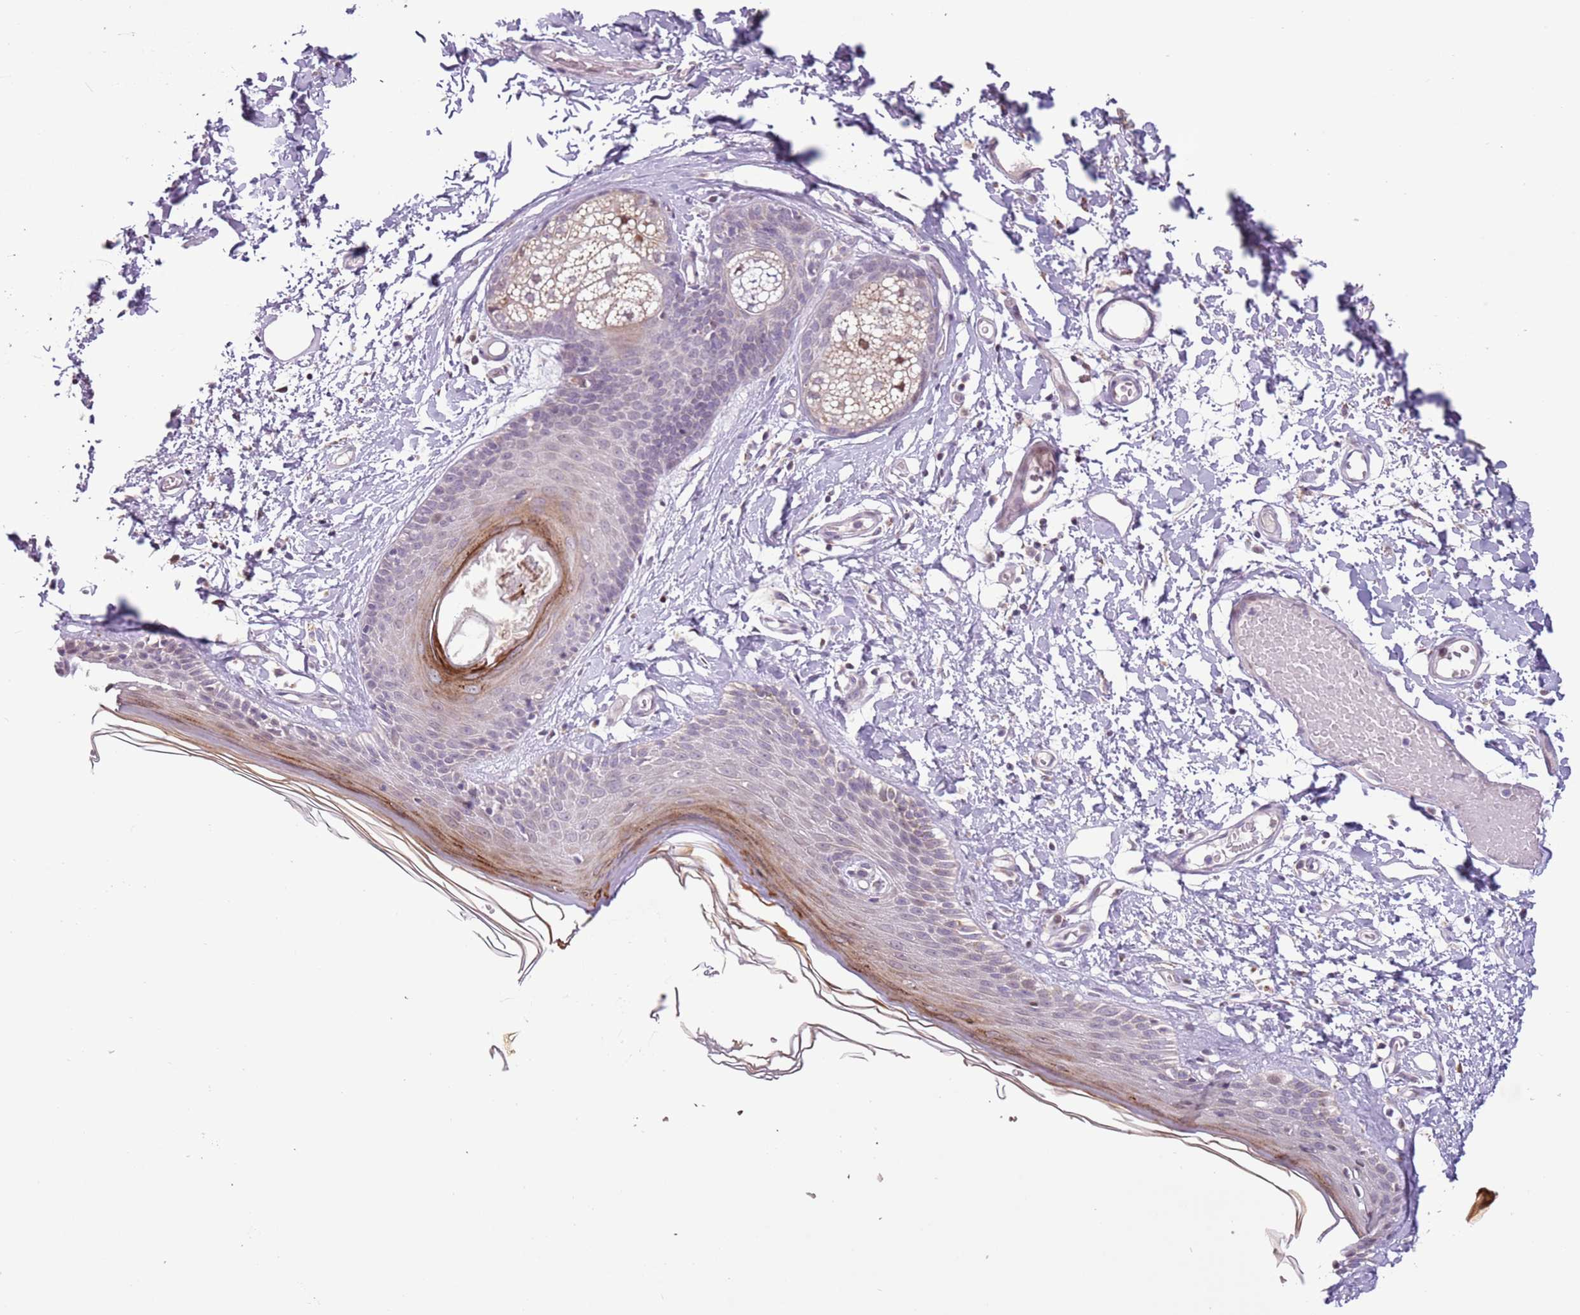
{"staining": {"intensity": "moderate", "quantity": "<25%", "location": "cytoplasmic/membranous,nuclear"}, "tissue": "skin", "cell_type": "Epidermal cells", "image_type": "normal", "snomed": [{"axis": "morphology", "description": "Normal tissue, NOS"}, {"axis": "topography", "description": "Adipose tissue"}, {"axis": "topography", "description": "Vascular tissue"}, {"axis": "topography", "description": "Vulva"}, {"axis": "topography", "description": "Peripheral nerve tissue"}], "caption": "DAB immunohistochemical staining of benign skin exhibits moderate cytoplasmic/membranous,nuclear protein expression in about <25% of epidermal cells.", "gene": "MLLT11", "patient": {"sex": "female", "age": 86}}